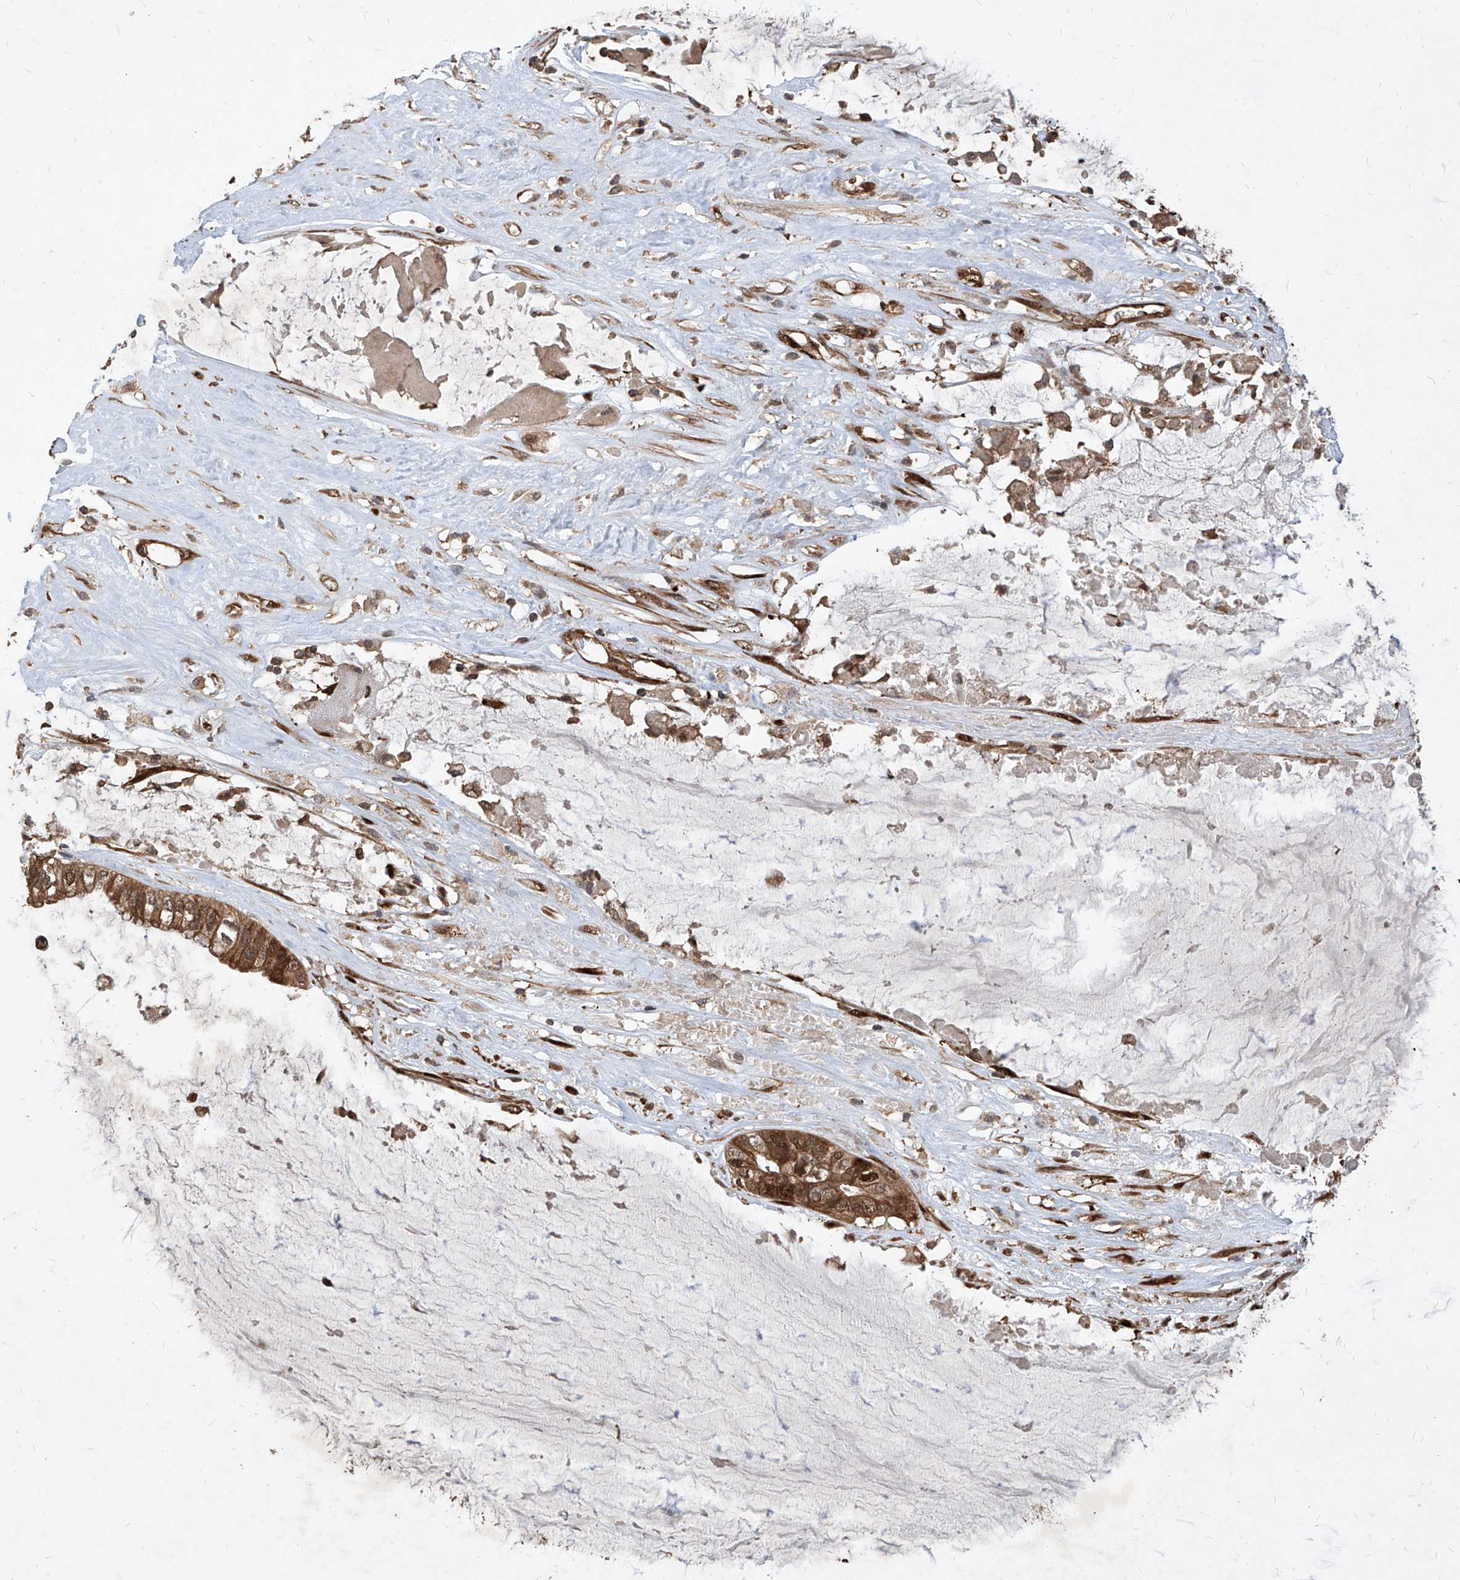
{"staining": {"intensity": "moderate", "quantity": ">75%", "location": "cytoplasmic/membranous,nuclear"}, "tissue": "ovarian cancer", "cell_type": "Tumor cells", "image_type": "cancer", "snomed": [{"axis": "morphology", "description": "Cystadenocarcinoma, mucinous, NOS"}, {"axis": "topography", "description": "Ovary"}], "caption": "Tumor cells display medium levels of moderate cytoplasmic/membranous and nuclear staining in about >75% of cells in human ovarian cancer.", "gene": "MAGED2", "patient": {"sex": "female", "age": 80}}